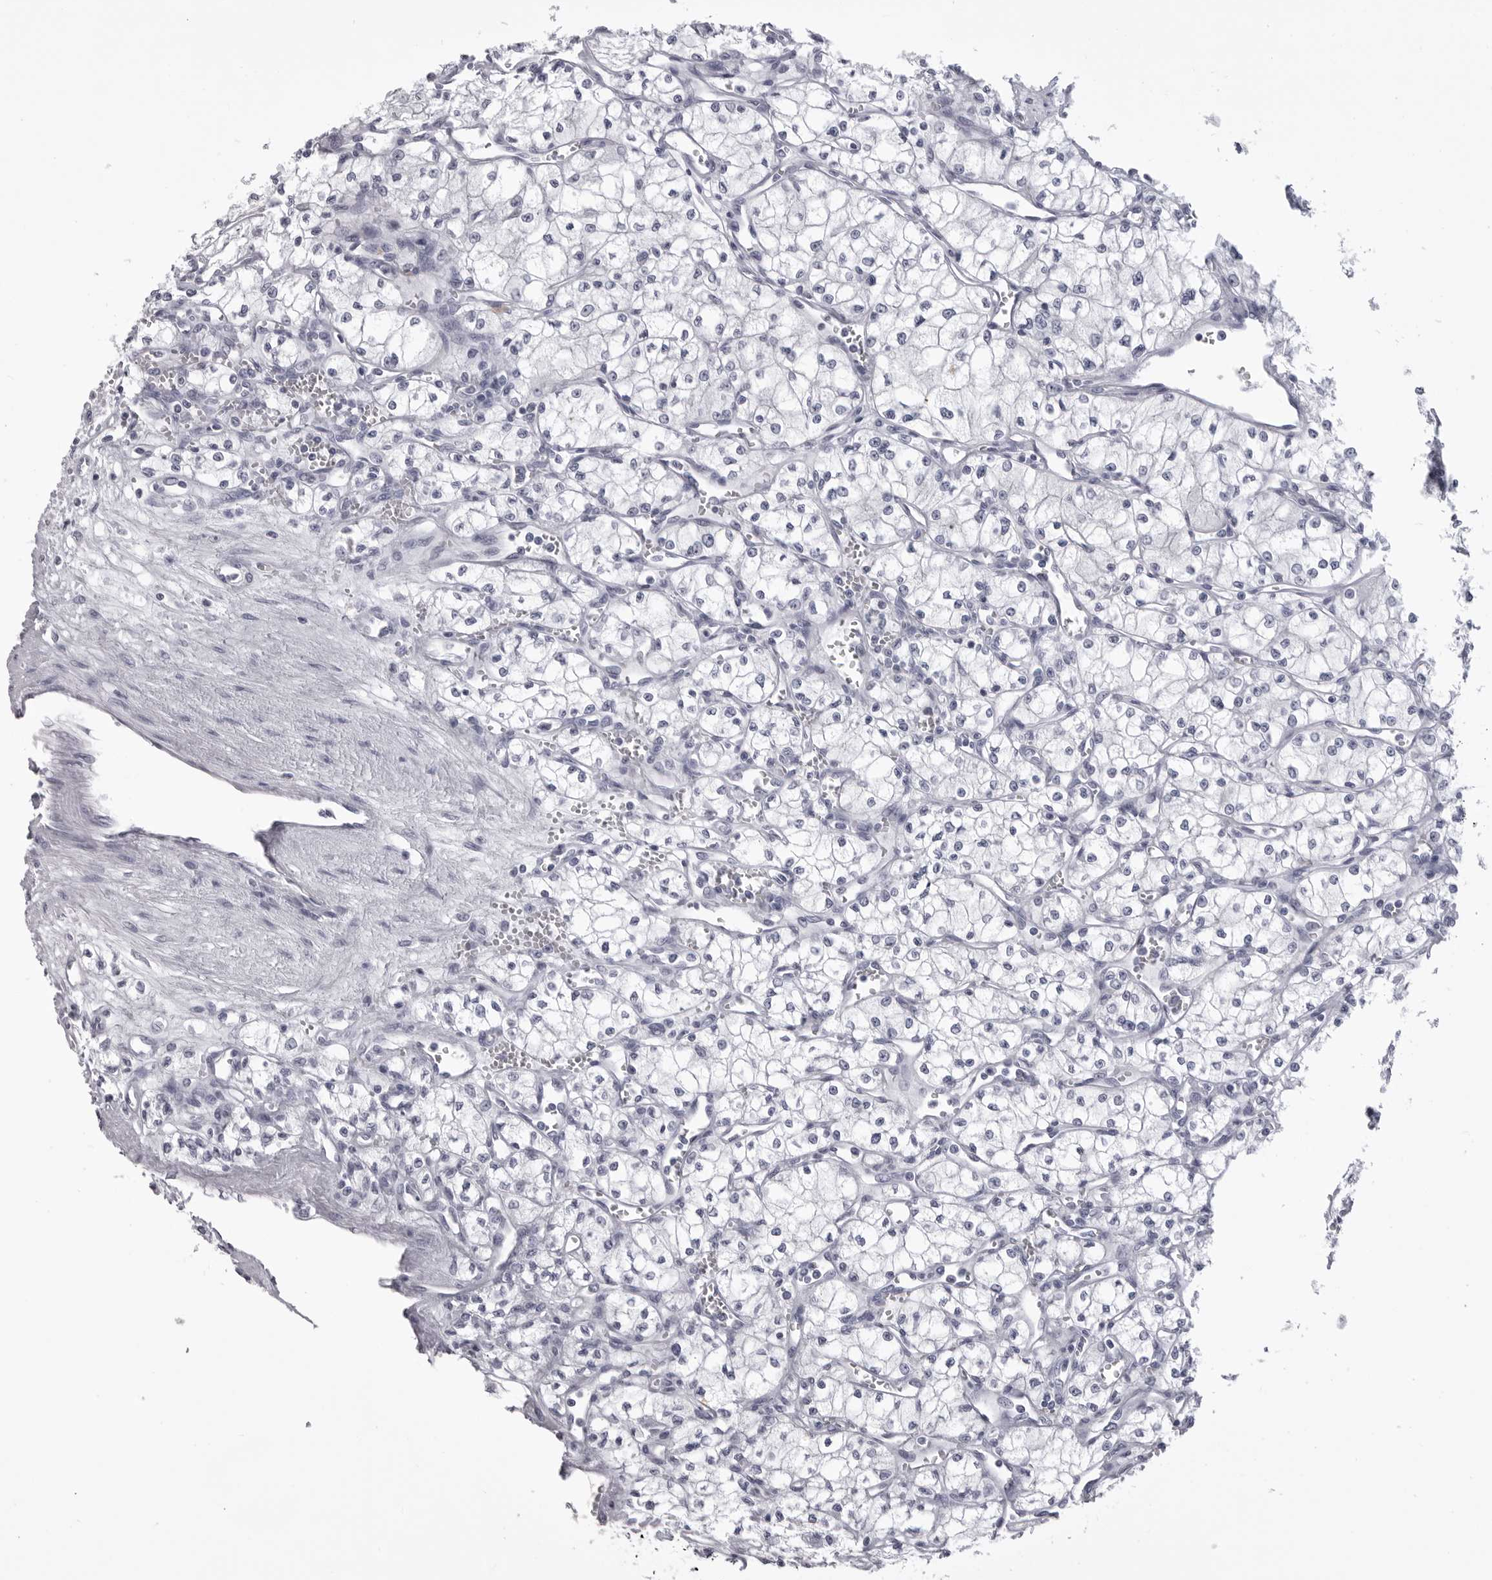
{"staining": {"intensity": "negative", "quantity": "none", "location": "none"}, "tissue": "renal cancer", "cell_type": "Tumor cells", "image_type": "cancer", "snomed": [{"axis": "morphology", "description": "Adenocarcinoma, NOS"}, {"axis": "topography", "description": "Kidney"}], "caption": "Renal adenocarcinoma was stained to show a protein in brown. There is no significant expression in tumor cells.", "gene": "LGALS4", "patient": {"sex": "male", "age": 59}}